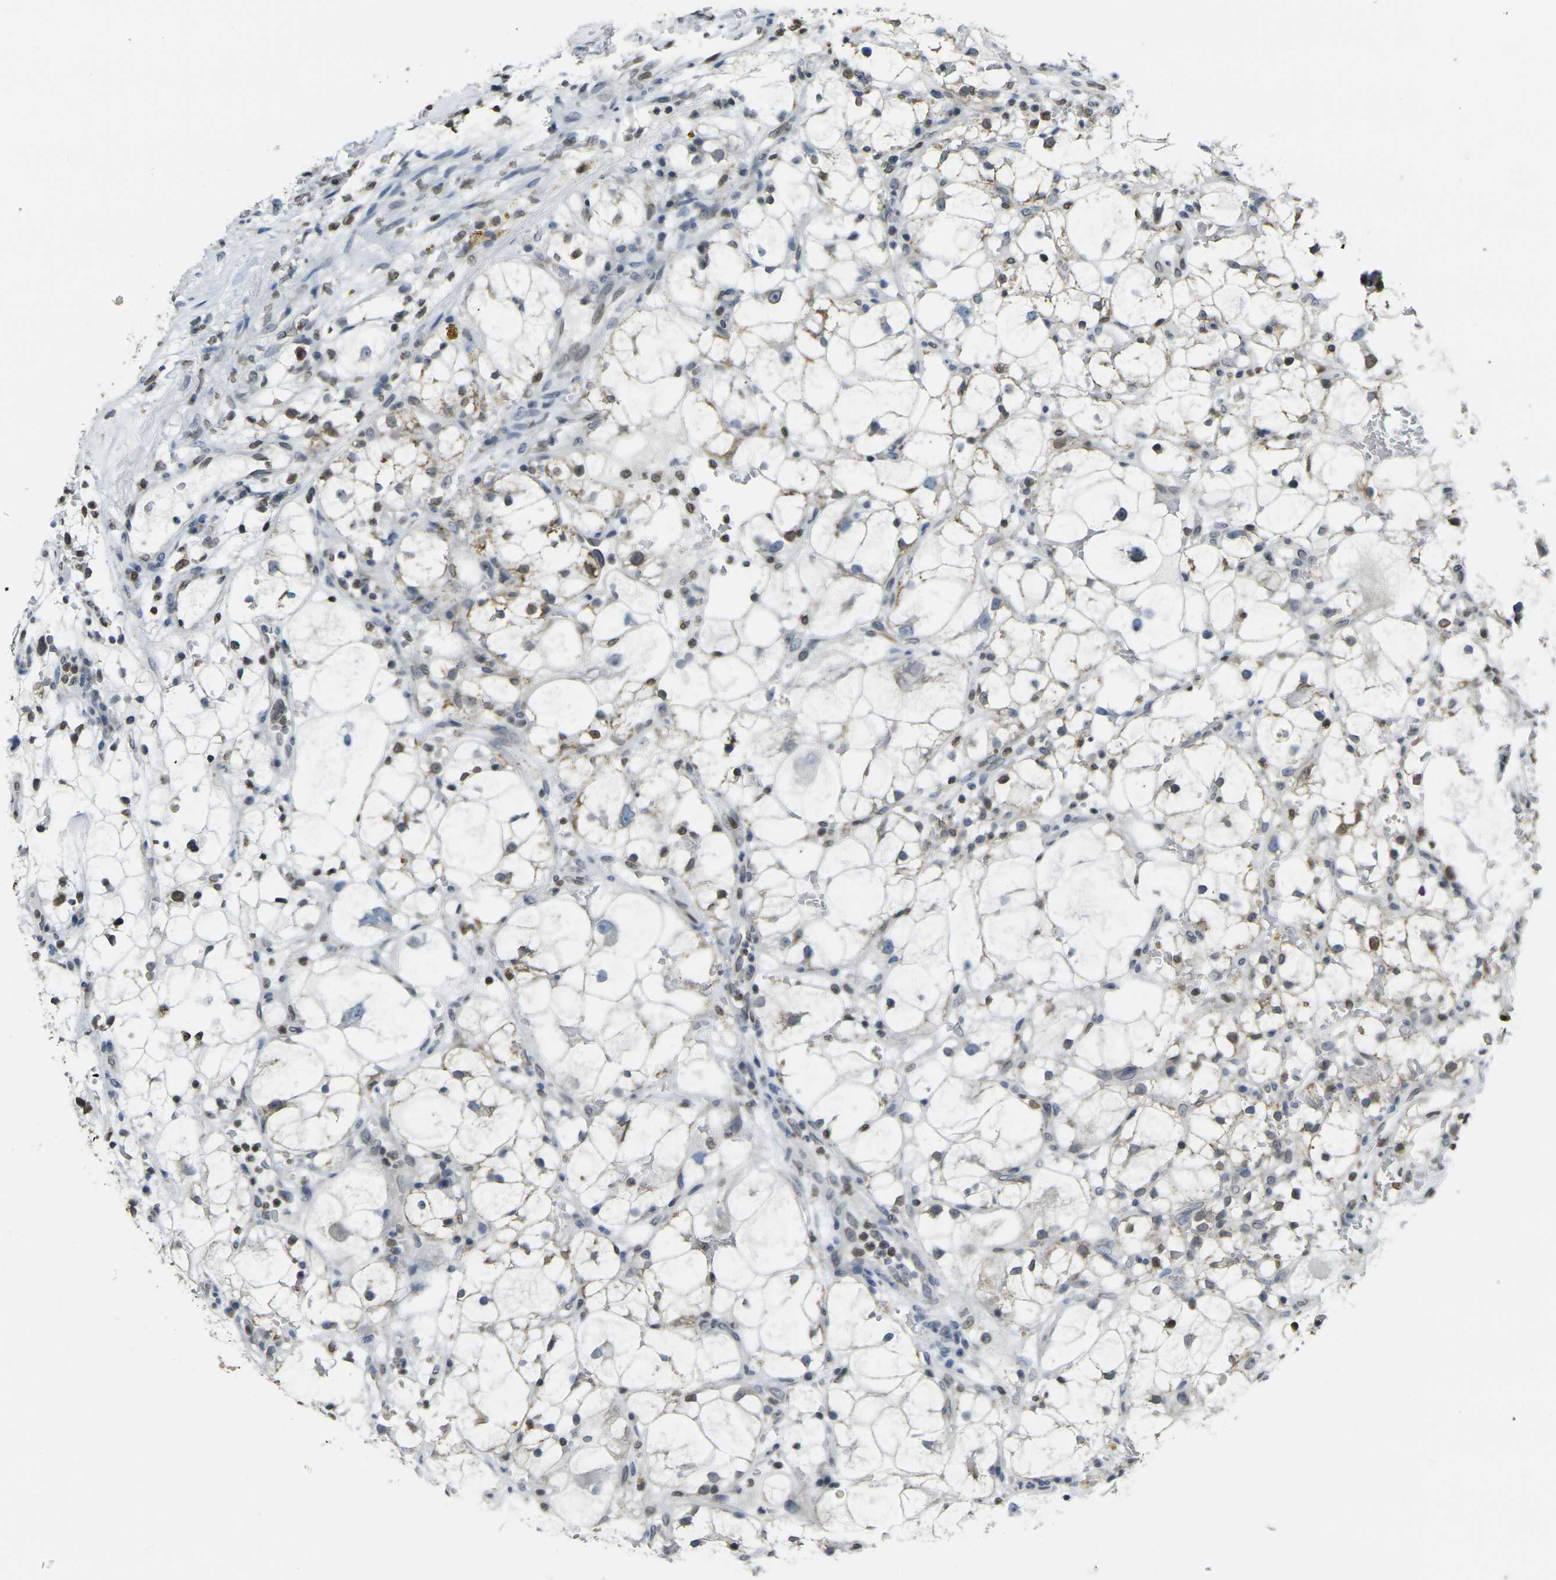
{"staining": {"intensity": "moderate", "quantity": "25%-75%", "location": "cytoplasmic/membranous,nuclear"}, "tissue": "renal cancer", "cell_type": "Tumor cells", "image_type": "cancer", "snomed": [{"axis": "morphology", "description": "Adenocarcinoma, NOS"}, {"axis": "topography", "description": "Kidney"}], "caption": "An IHC image of neoplastic tissue is shown. Protein staining in brown highlights moderate cytoplasmic/membranous and nuclear positivity in renal cancer (adenocarcinoma) within tumor cells. (Brightfield microscopy of DAB IHC at high magnification).", "gene": "BRDT", "patient": {"sex": "female", "age": 60}}